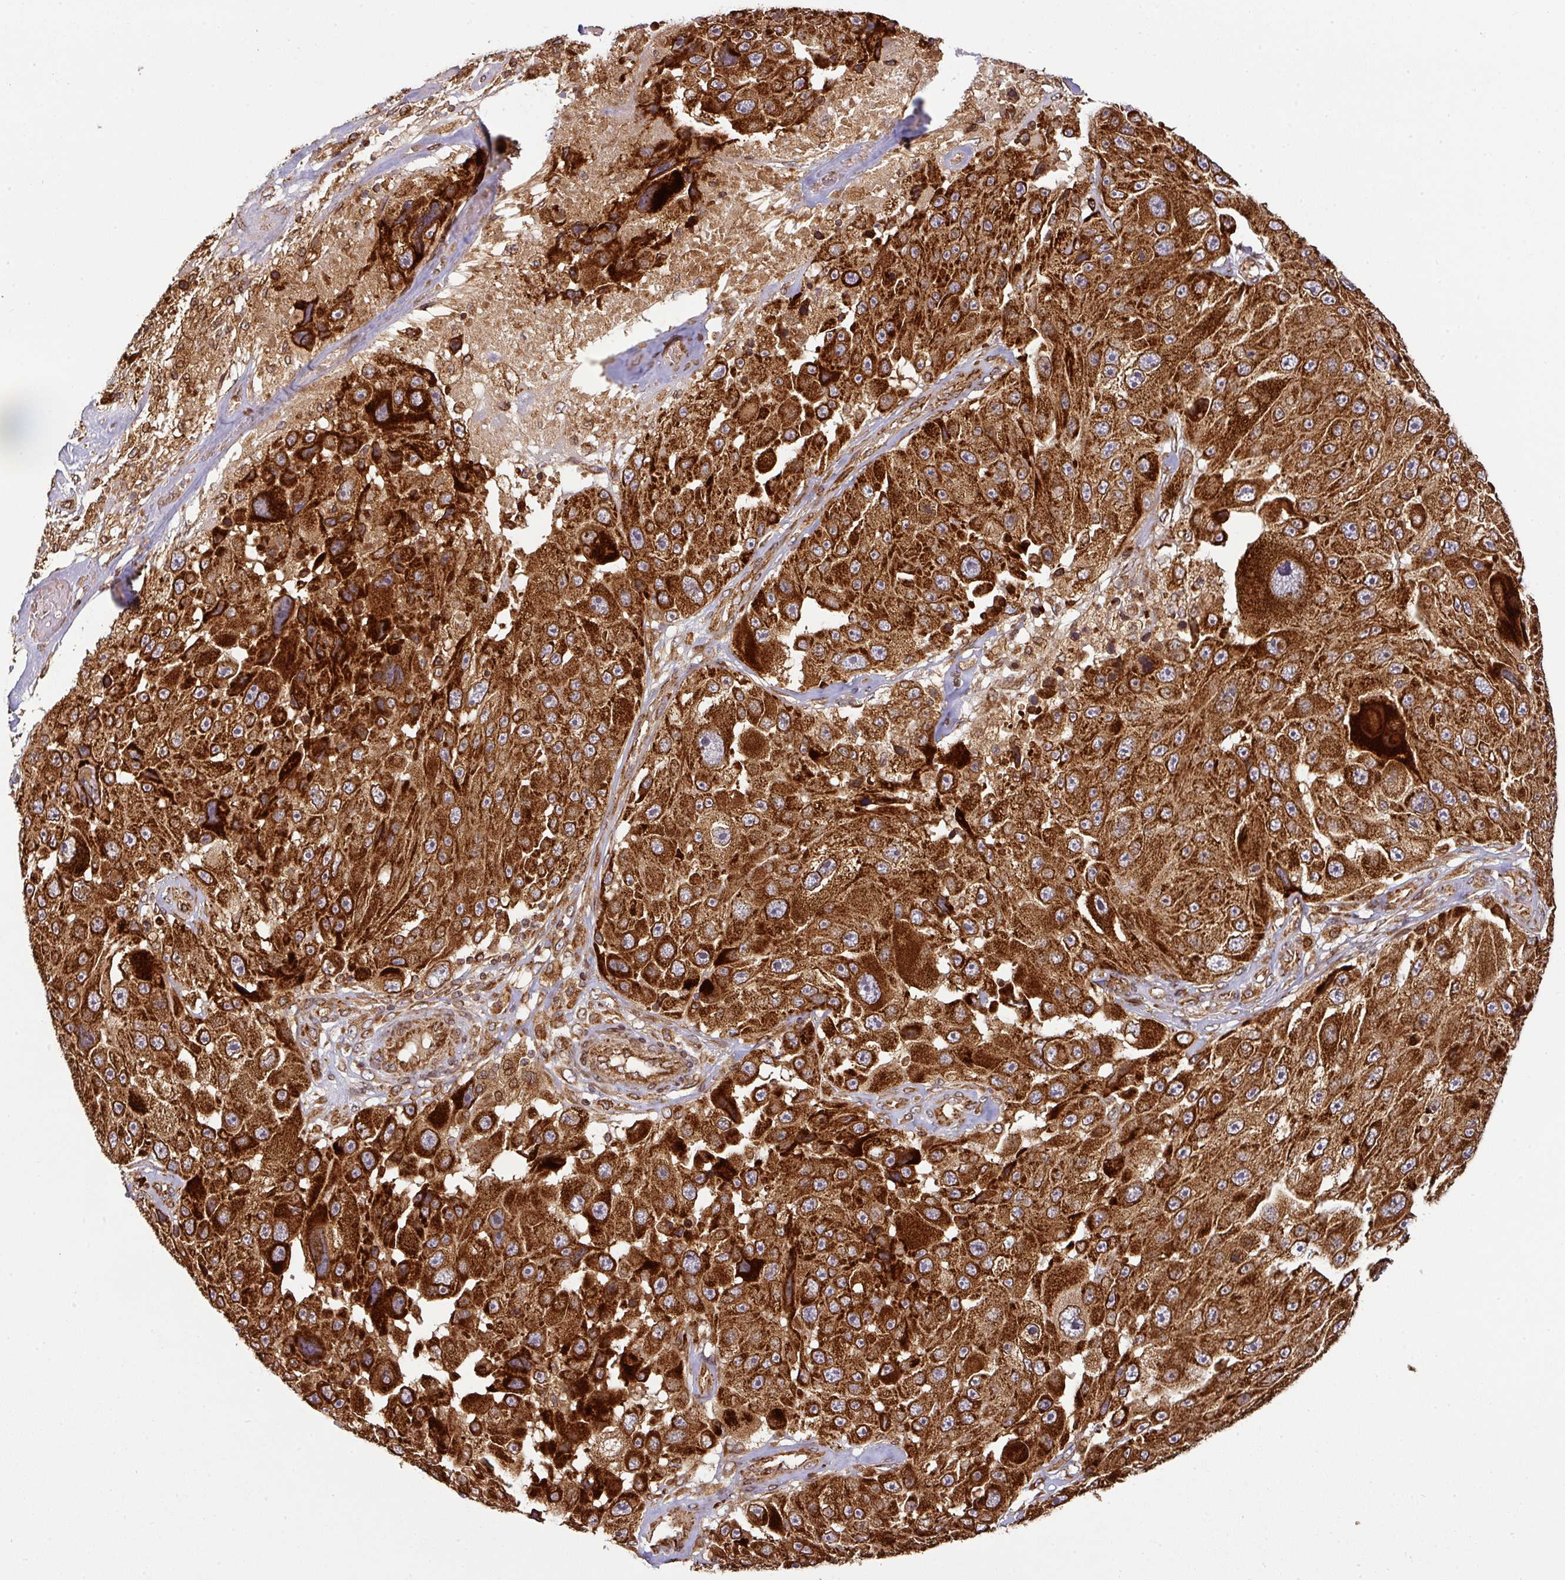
{"staining": {"intensity": "strong", "quantity": ">75%", "location": "cytoplasmic/membranous"}, "tissue": "melanoma", "cell_type": "Tumor cells", "image_type": "cancer", "snomed": [{"axis": "morphology", "description": "Malignant melanoma, Metastatic site"}, {"axis": "topography", "description": "Lymph node"}], "caption": "Tumor cells display strong cytoplasmic/membranous staining in about >75% of cells in malignant melanoma (metastatic site). Immunohistochemistry (ihc) stains the protein in brown and the nuclei are stained blue.", "gene": "TRAP1", "patient": {"sex": "male", "age": 62}}